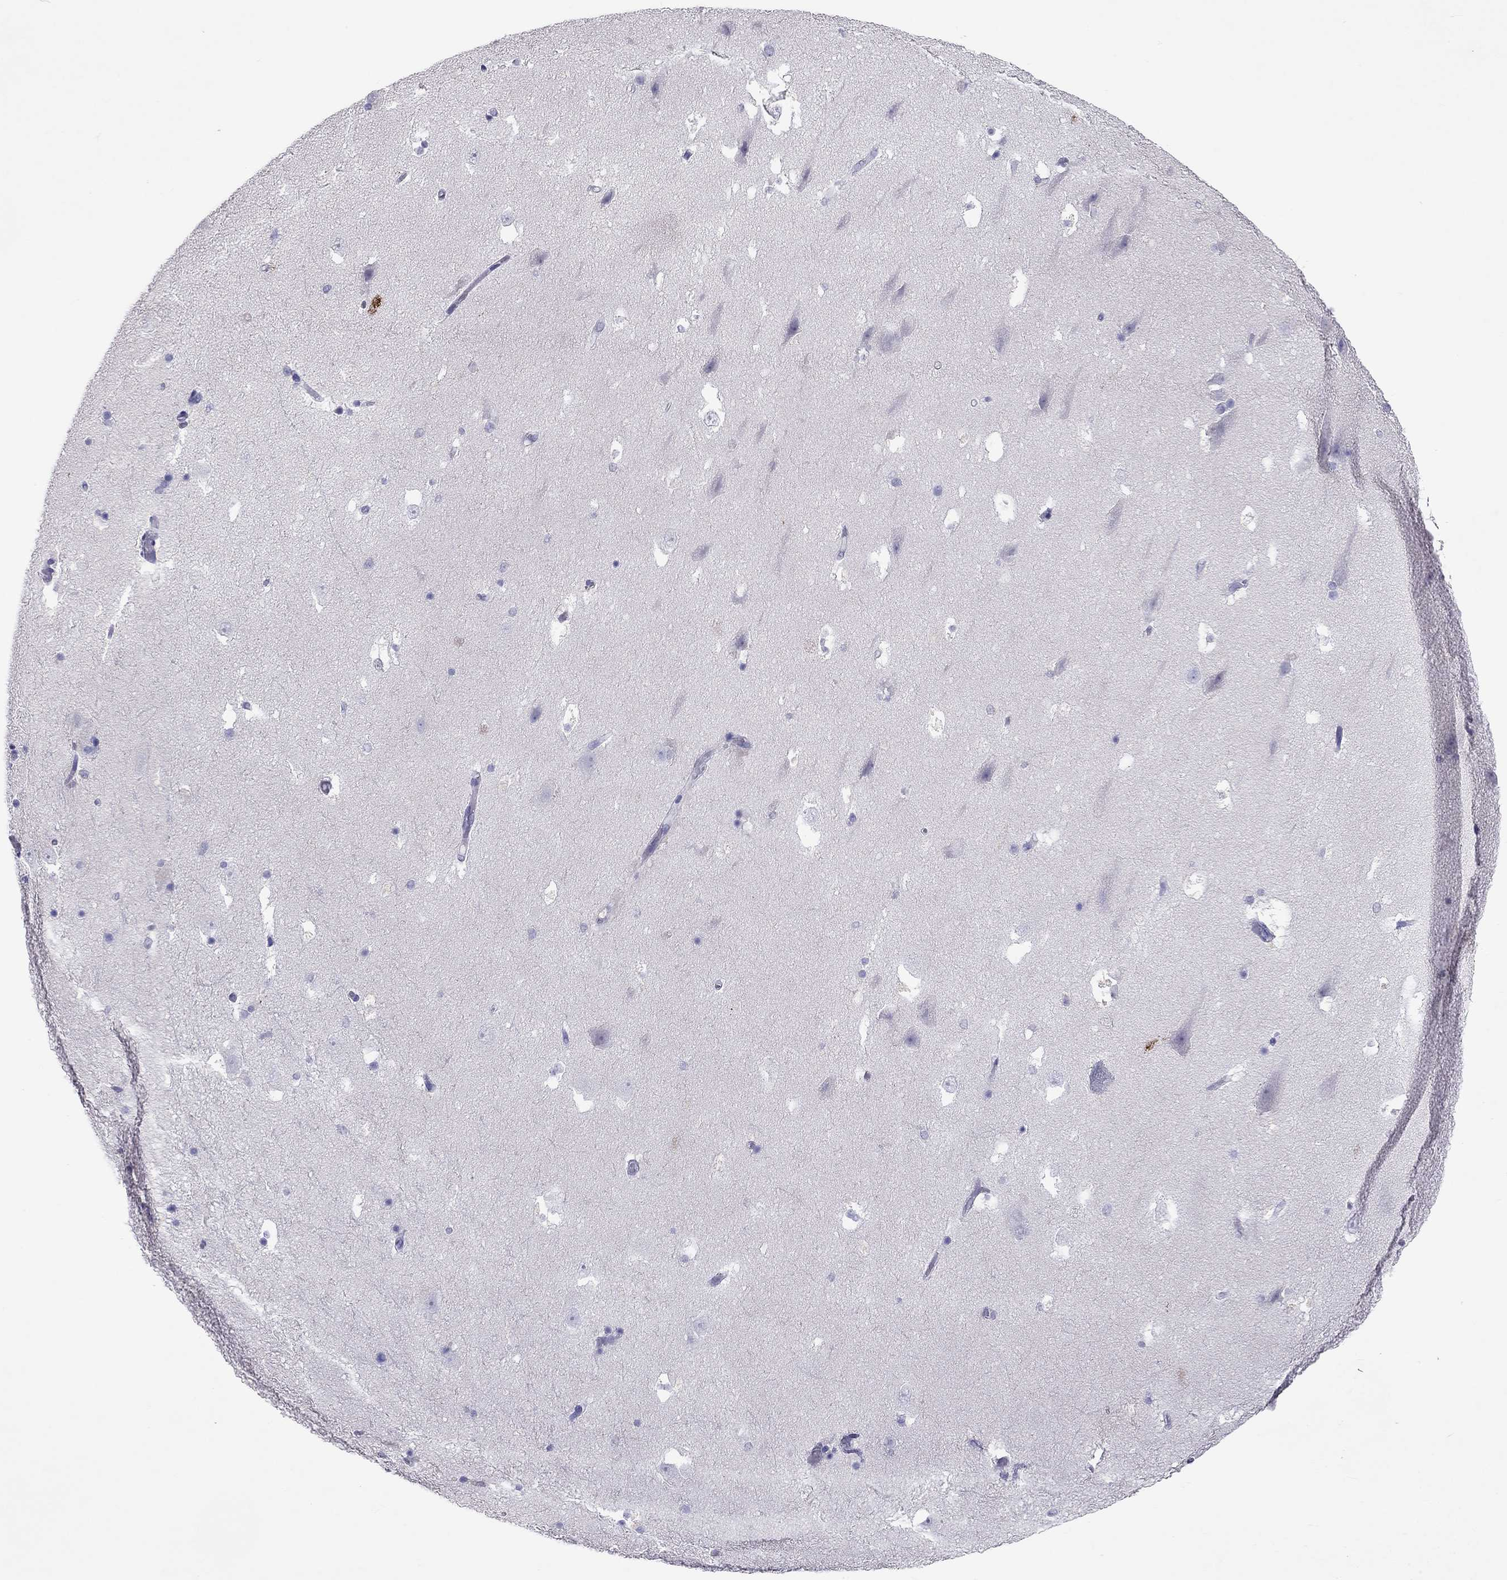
{"staining": {"intensity": "negative", "quantity": "none", "location": "none"}, "tissue": "hippocampus", "cell_type": "Glial cells", "image_type": "normal", "snomed": [{"axis": "morphology", "description": "Normal tissue, NOS"}, {"axis": "topography", "description": "Hippocampus"}], "caption": "The IHC photomicrograph has no significant expression in glial cells of hippocampus.", "gene": "CALHM1", "patient": {"sex": "male", "age": 51}}